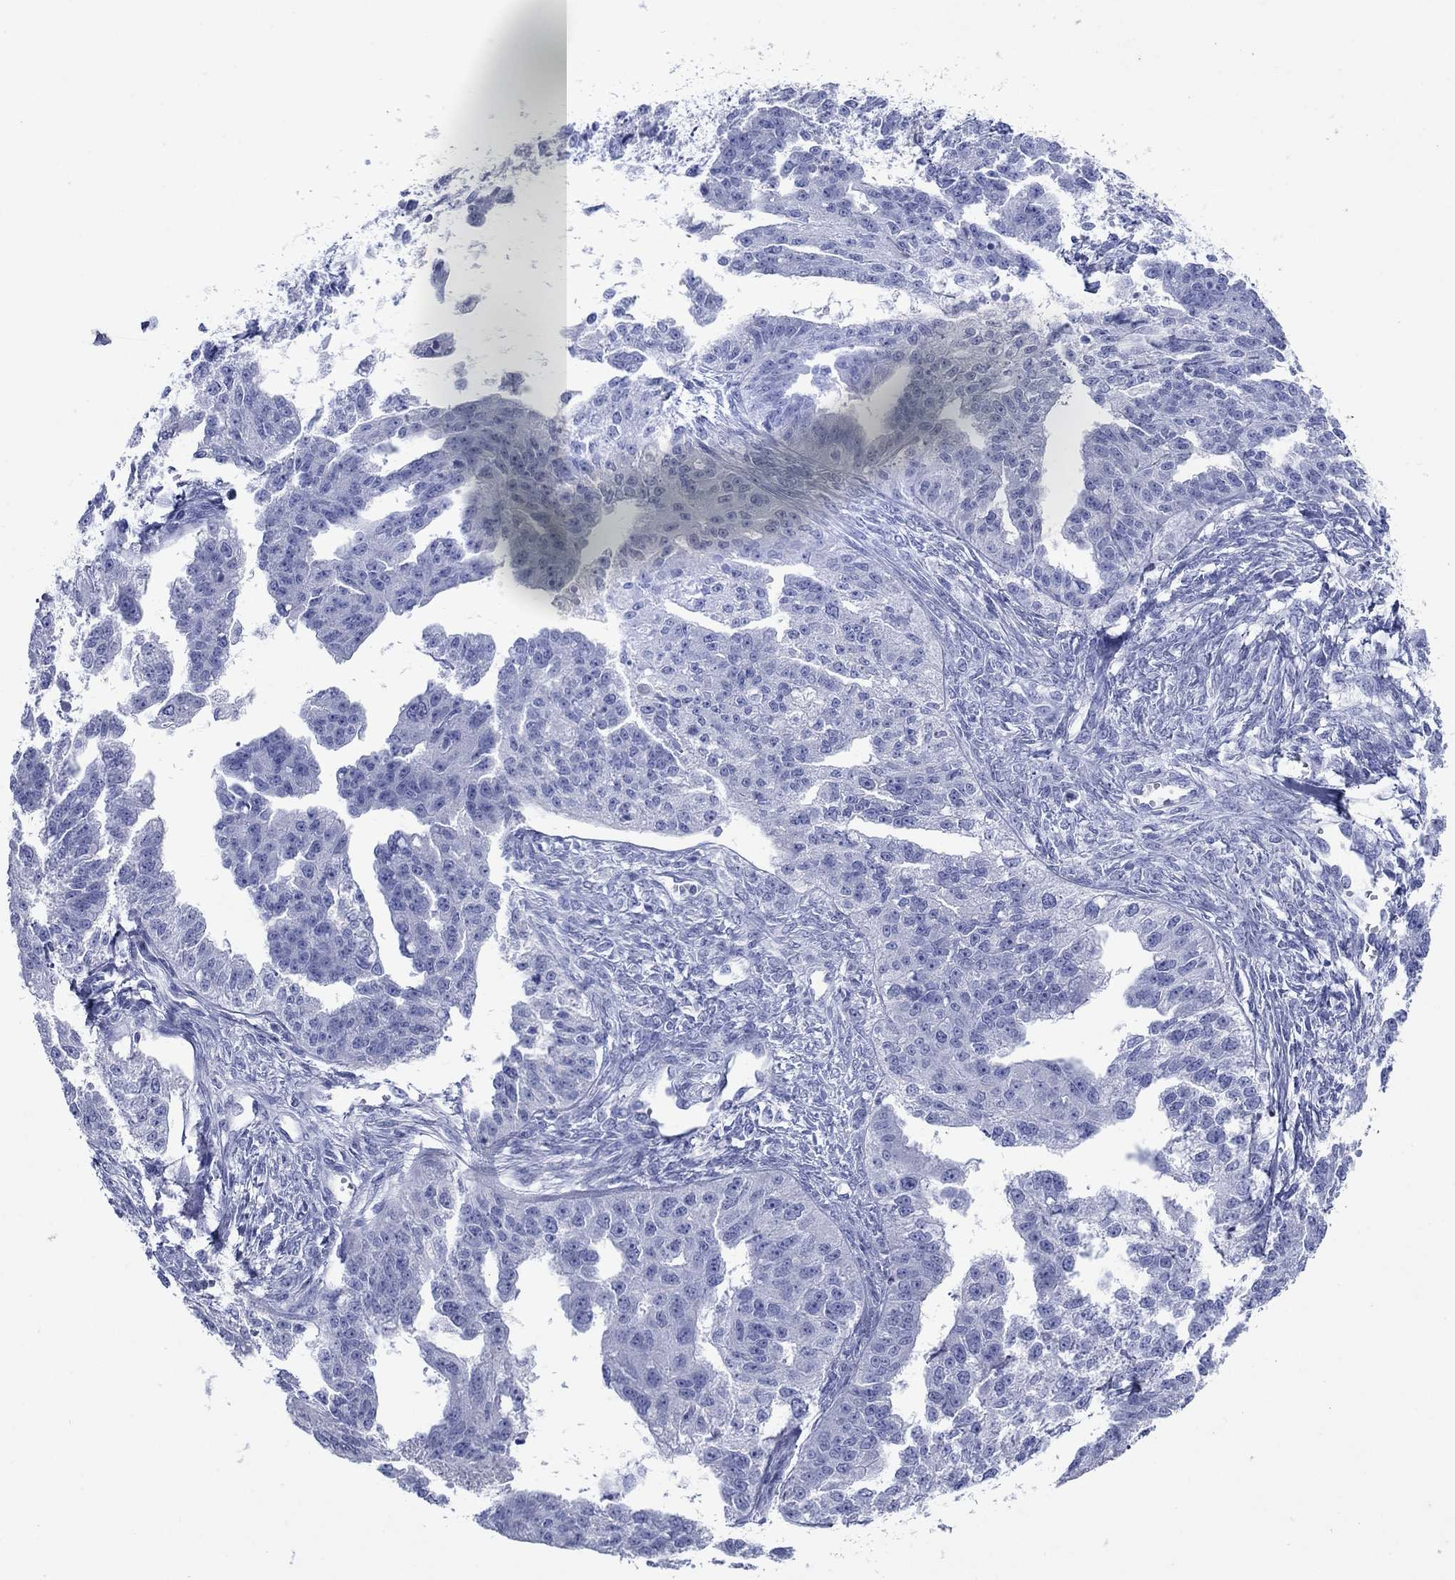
{"staining": {"intensity": "negative", "quantity": "none", "location": "none"}, "tissue": "ovarian cancer", "cell_type": "Tumor cells", "image_type": "cancer", "snomed": [{"axis": "morphology", "description": "Cystadenocarcinoma, serous, NOS"}, {"axis": "topography", "description": "Ovary"}], "caption": "Ovarian serous cystadenocarcinoma was stained to show a protein in brown. There is no significant staining in tumor cells. (DAB immunohistochemistry (IHC) visualized using brightfield microscopy, high magnification).", "gene": "ATP4A", "patient": {"sex": "female", "age": 58}}